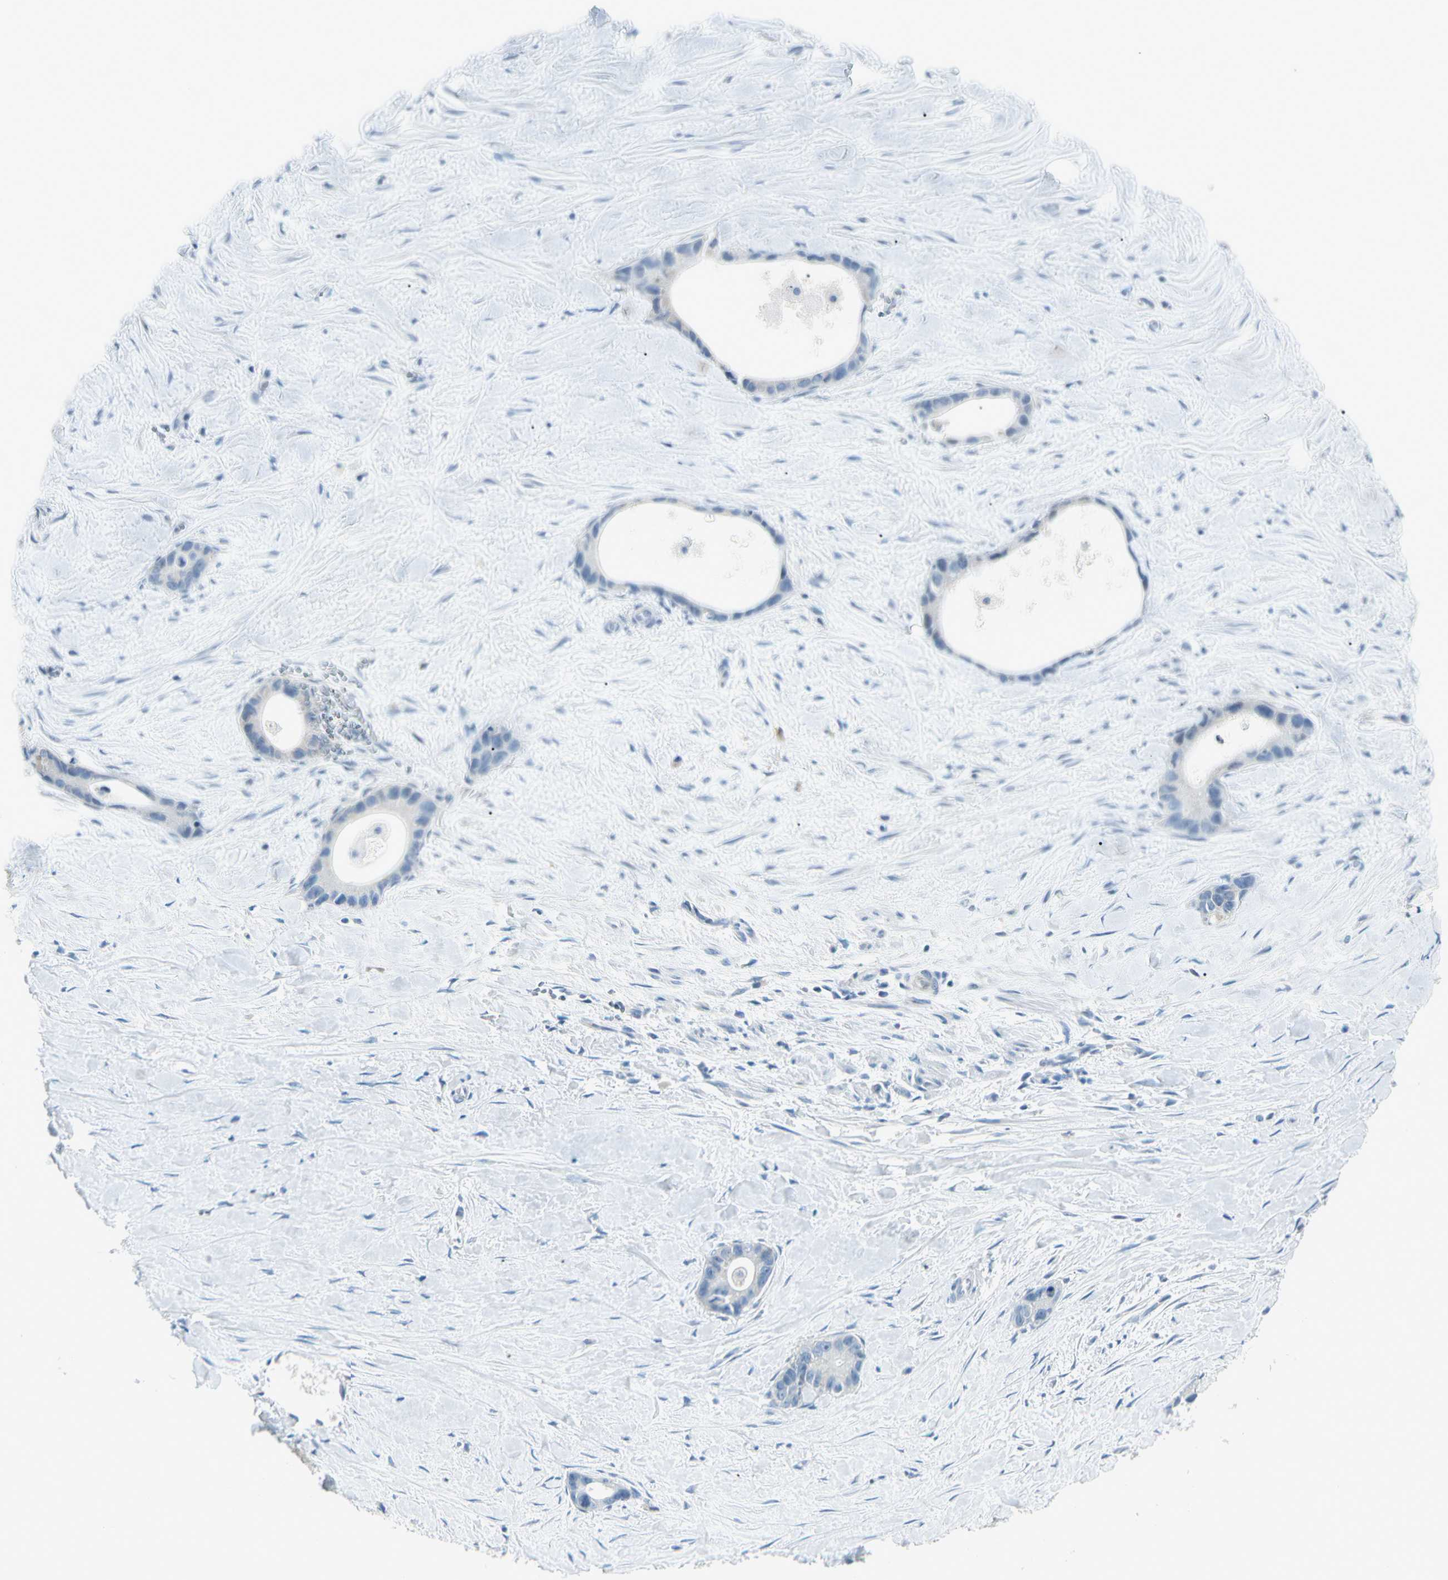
{"staining": {"intensity": "negative", "quantity": "none", "location": "none"}, "tissue": "liver cancer", "cell_type": "Tumor cells", "image_type": "cancer", "snomed": [{"axis": "morphology", "description": "Cholangiocarcinoma"}, {"axis": "topography", "description": "Liver"}], "caption": "The histopathology image shows no staining of tumor cells in liver cholangiocarcinoma.", "gene": "SLC6A15", "patient": {"sex": "female", "age": 55}}